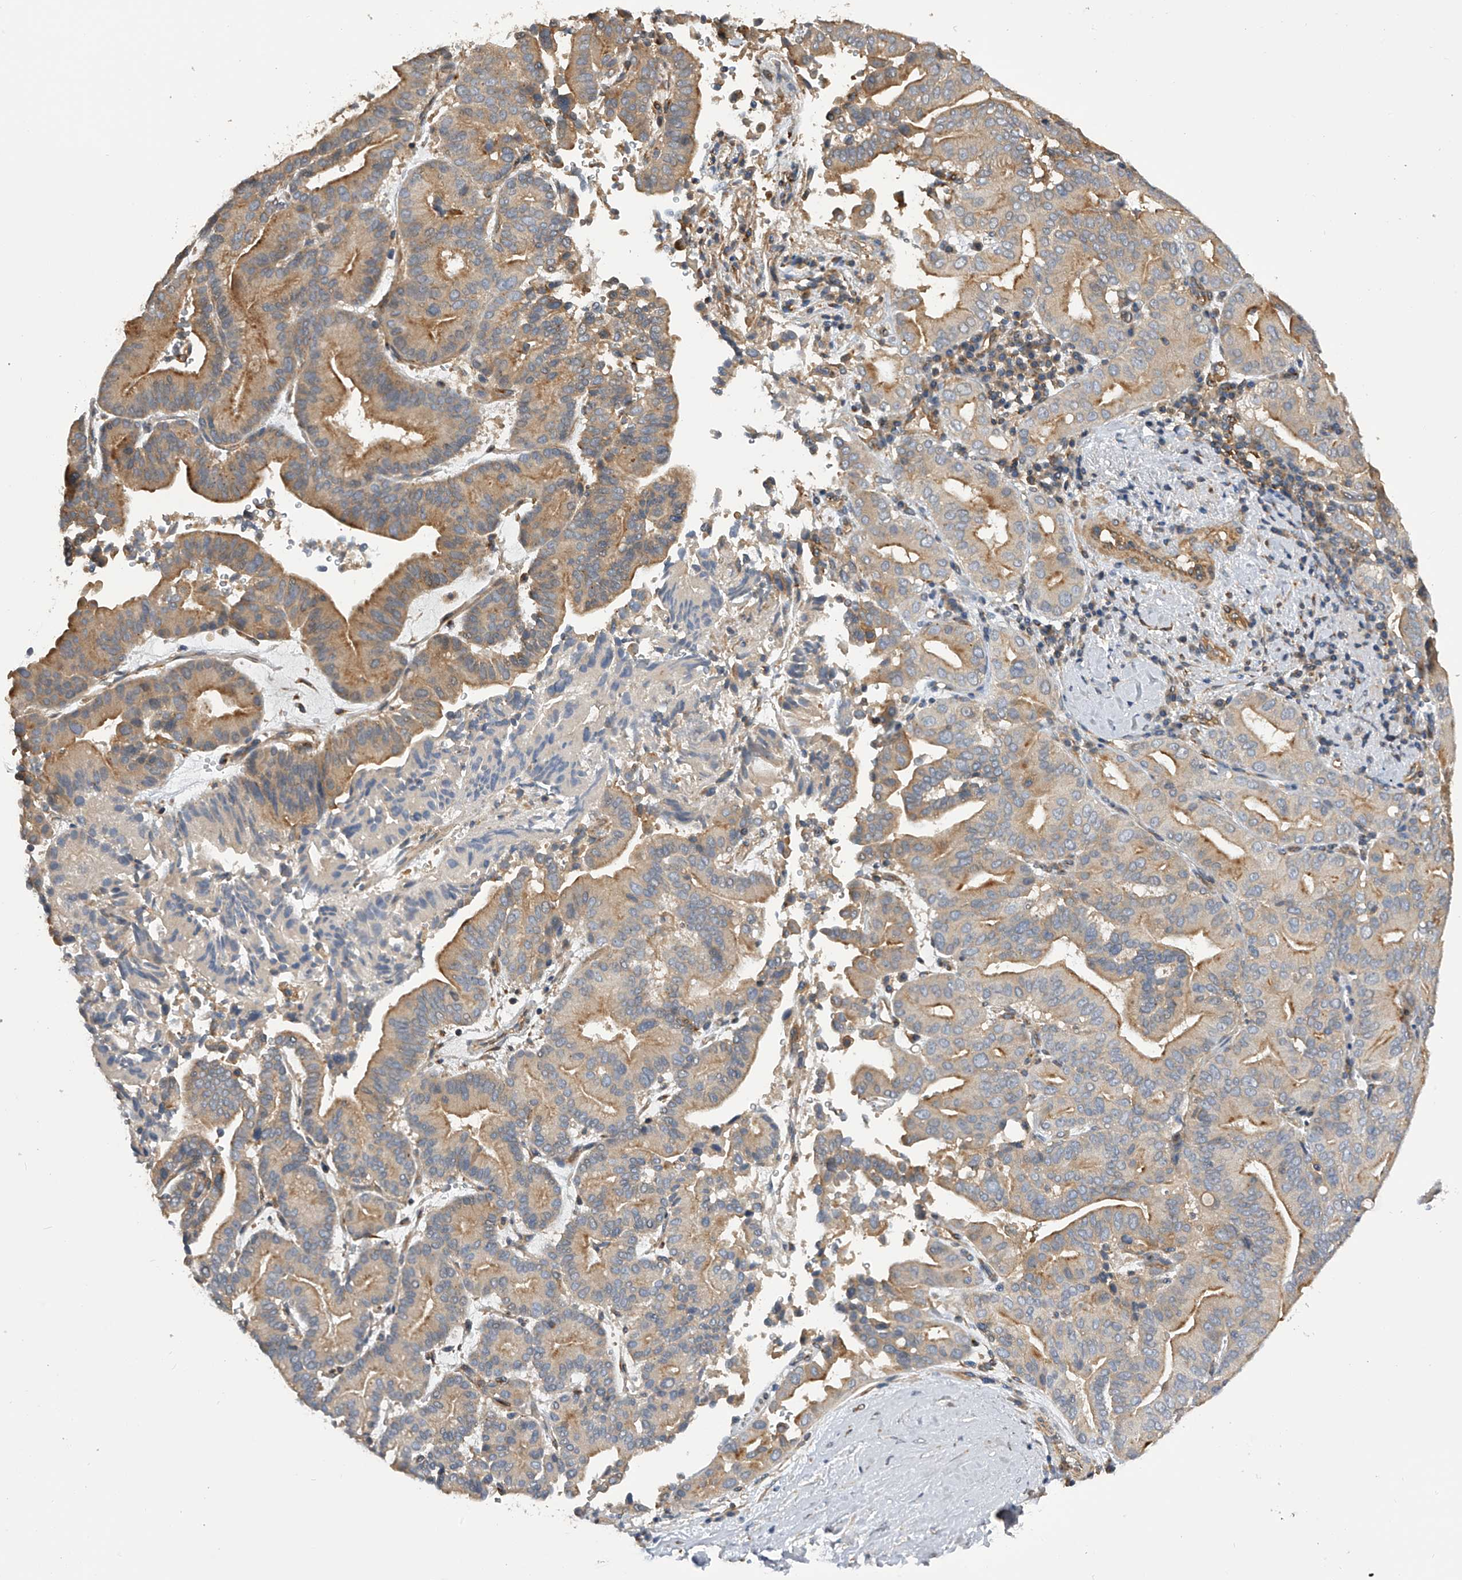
{"staining": {"intensity": "moderate", "quantity": "25%-75%", "location": "cytoplasmic/membranous"}, "tissue": "liver cancer", "cell_type": "Tumor cells", "image_type": "cancer", "snomed": [{"axis": "morphology", "description": "Cholangiocarcinoma"}, {"axis": "topography", "description": "Liver"}], "caption": "Protein staining of liver cancer (cholangiocarcinoma) tissue reveals moderate cytoplasmic/membranous positivity in approximately 25%-75% of tumor cells. (brown staining indicates protein expression, while blue staining denotes nuclei).", "gene": "PTPRA", "patient": {"sex": "female", "age": 75}}